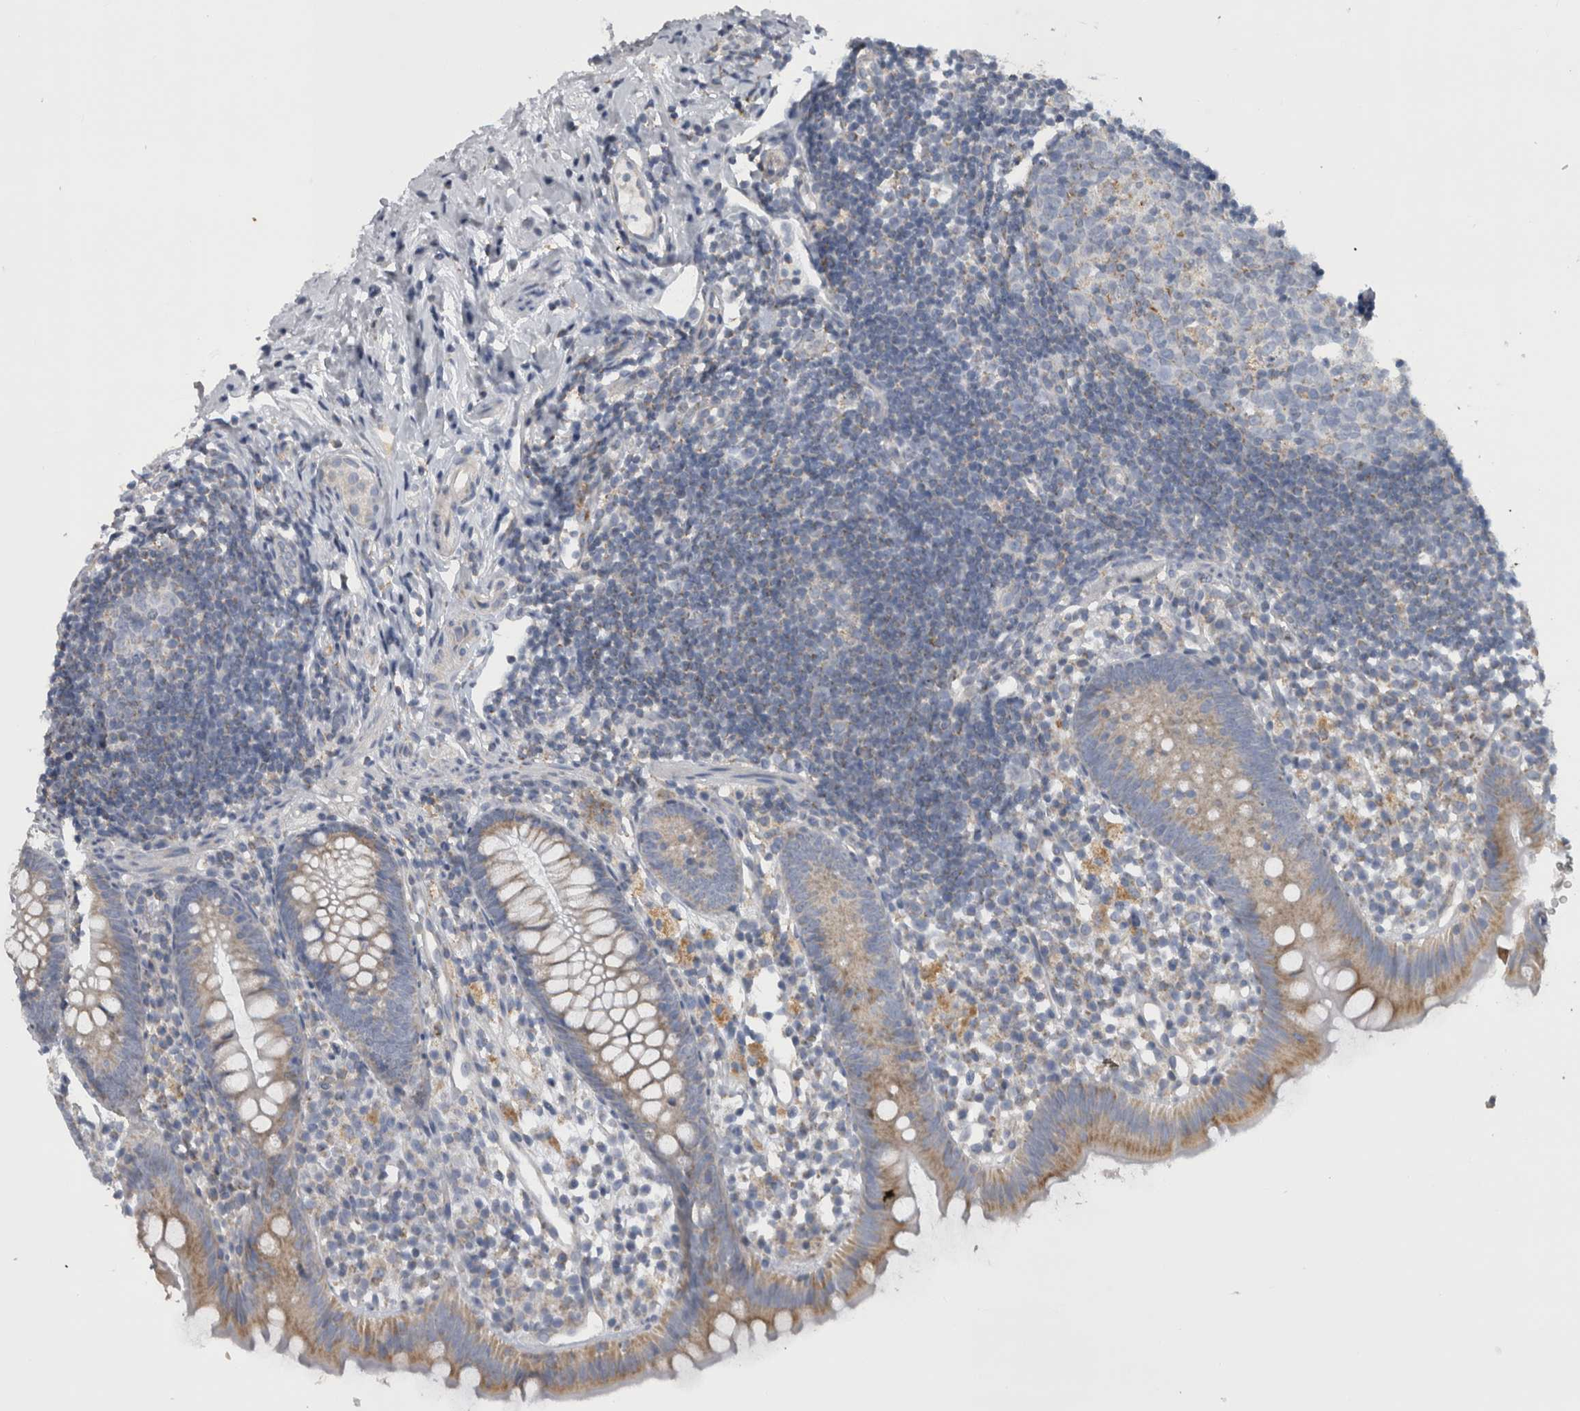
{"staining": {"intensity": "weak", "quantity": "25%-75%", "location": "cytoplasmic/membranous"}, "tissue": "appendix", "cell_type": "Glandular cells", "image_type": "normal", "snomed": [{"axis": "morphology", "description": "Normal tissue, NOS"}, {"axis": "topography", "description": "Appendix"}], "caption": "Glandular cells display low levels of weak cytoplasmic/membranous expression in about 25%-75% of cells in unremarkable appendix. (DAB (3,3'-diaminobenzidine) IHC, brown staining for protein, blue staining for nuclei).", "gene": "DHRS4", "patient": {"sex": "female", "age": 20}}